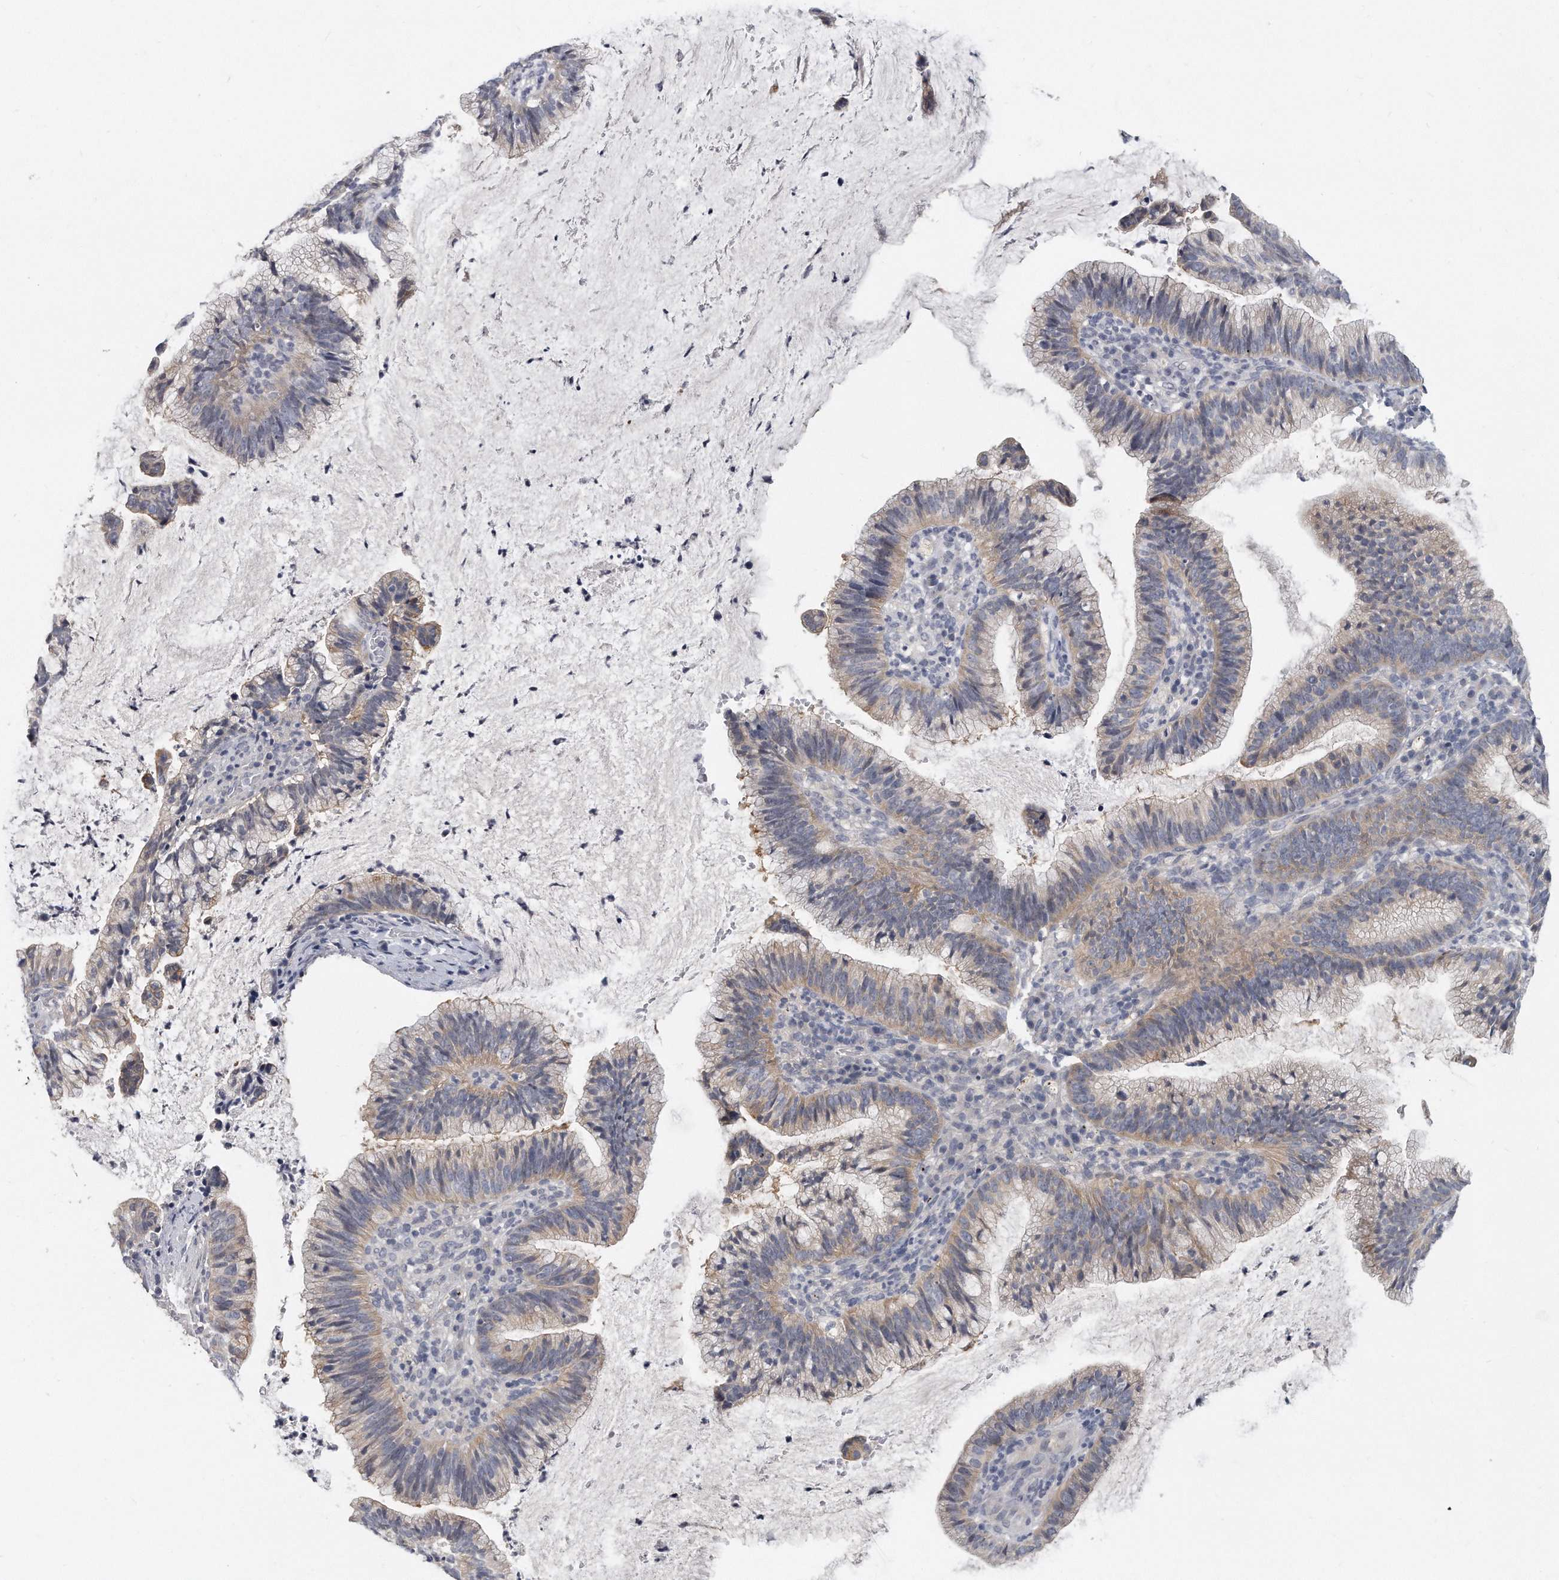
{"staining": {"intensity": "weak", "quantity": "25%-75%", "location": "cytoplasmic/membranous"}, "tissue": "cervical cancer", "cell_type": "Tumor cells", "image_type": "cancer", "snomed": [{"axis": "morphology", "description": "Adenocarcinoma, NOS"}, {"axis": "topography", "description": "Cervix"}], "caption": "Weak cytoplasmic/membranous expression for a protein is present in approximately 25%-75% of tumor cells of cervical adenocarcinoma using IHC.", "gene": "KLHL7", "patient": {"sex": "female", "age": 36}}